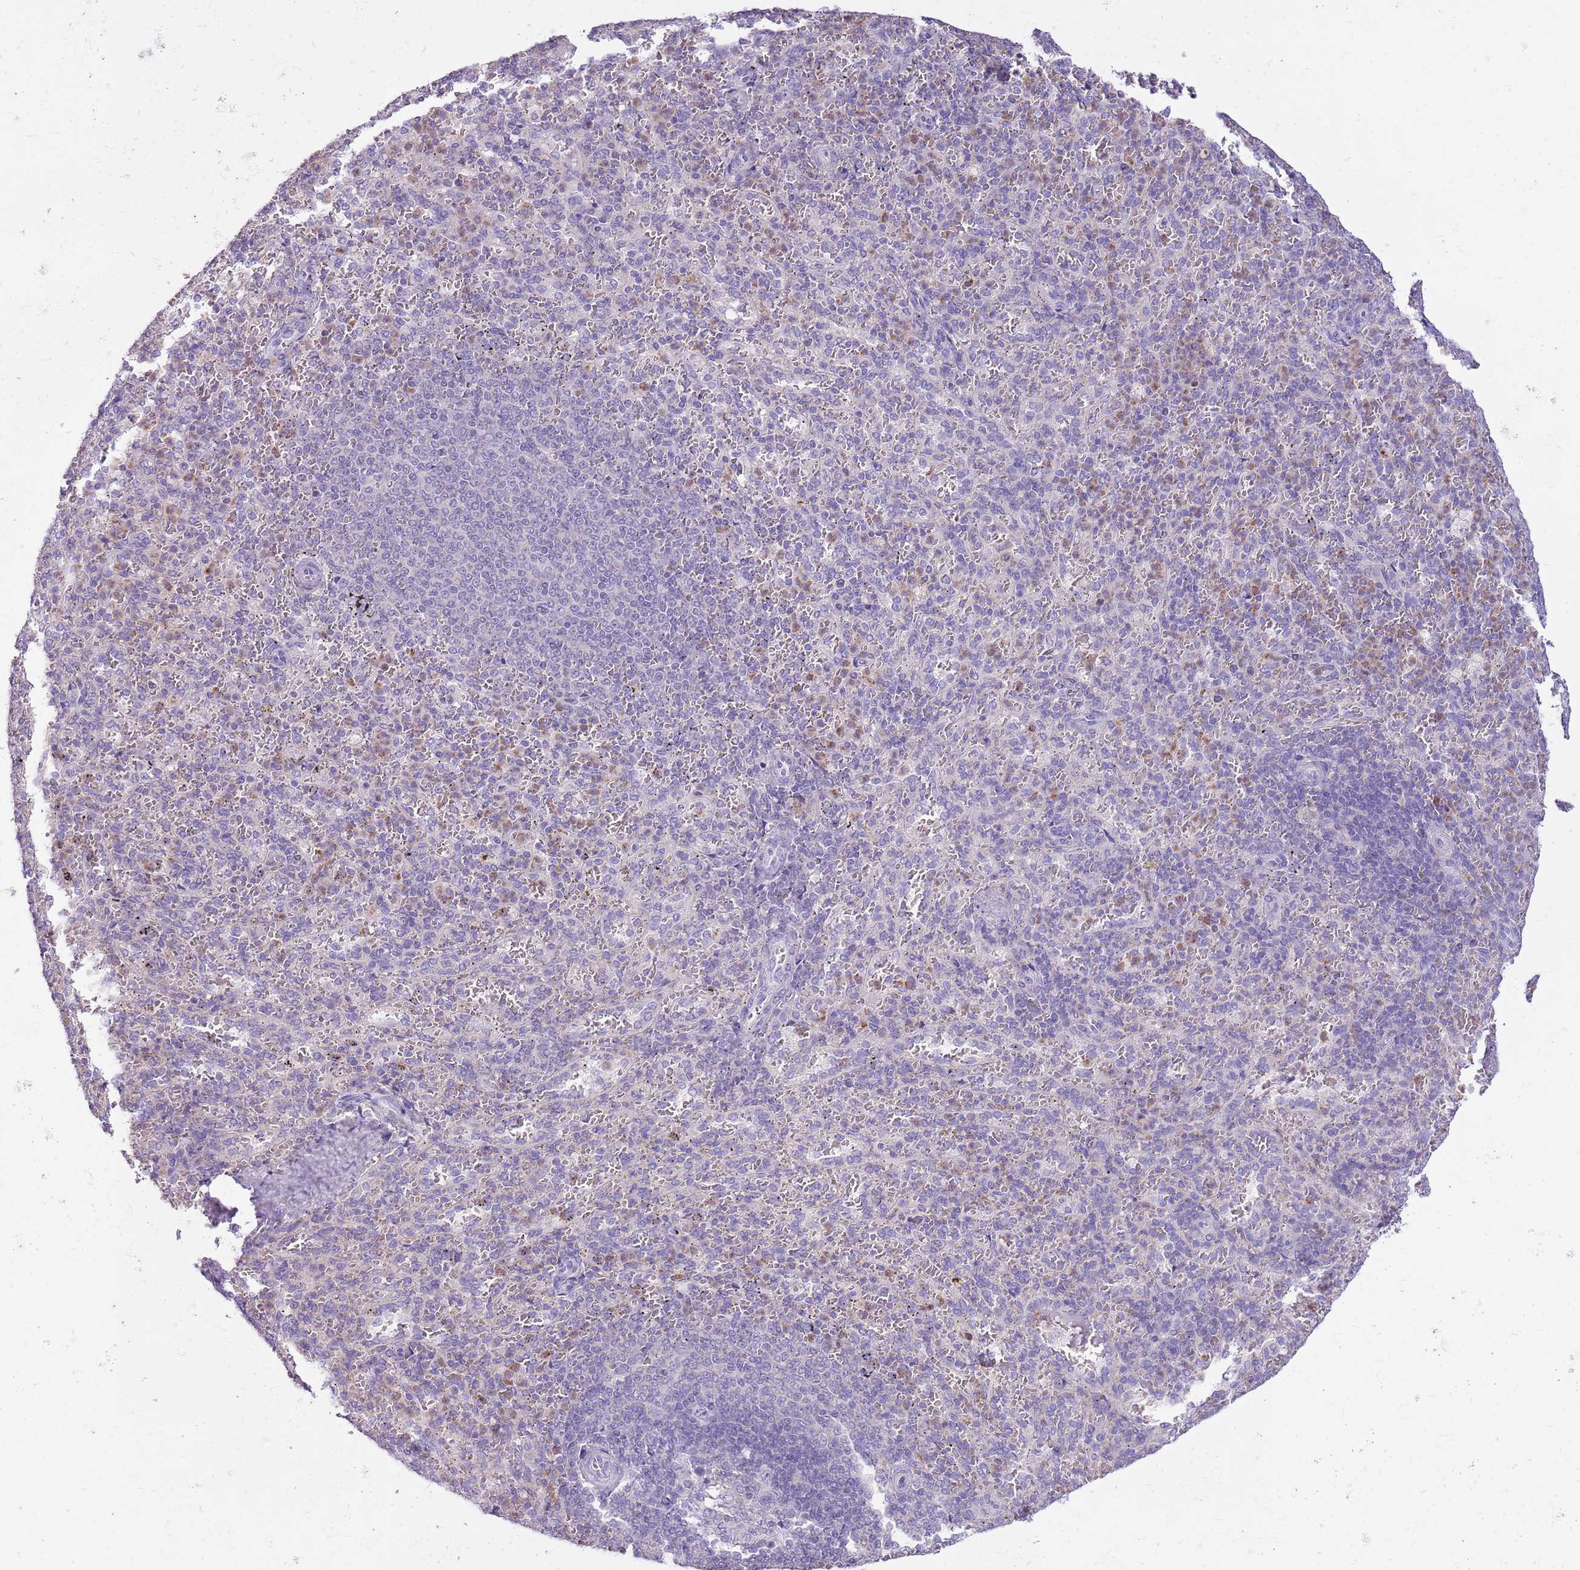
{"staining": {"intensity": "negative", "quantity": "none", "location": "none"}, "tissue": "spleen", "cell_type": "Cells in red pulp", "image_type": "normal", "snomed": [{"axis": "morphology", "description": "Normal tissue, NOS"}, {"axis": "topography", "description": "Spleen"}], "caption": "Cells in red pulp are negative for brown protein staining in benign spleen. Nuclei are stained in blue.", "gene": "CNPPD1", "patient": {"sex": "female", "age": 21}}